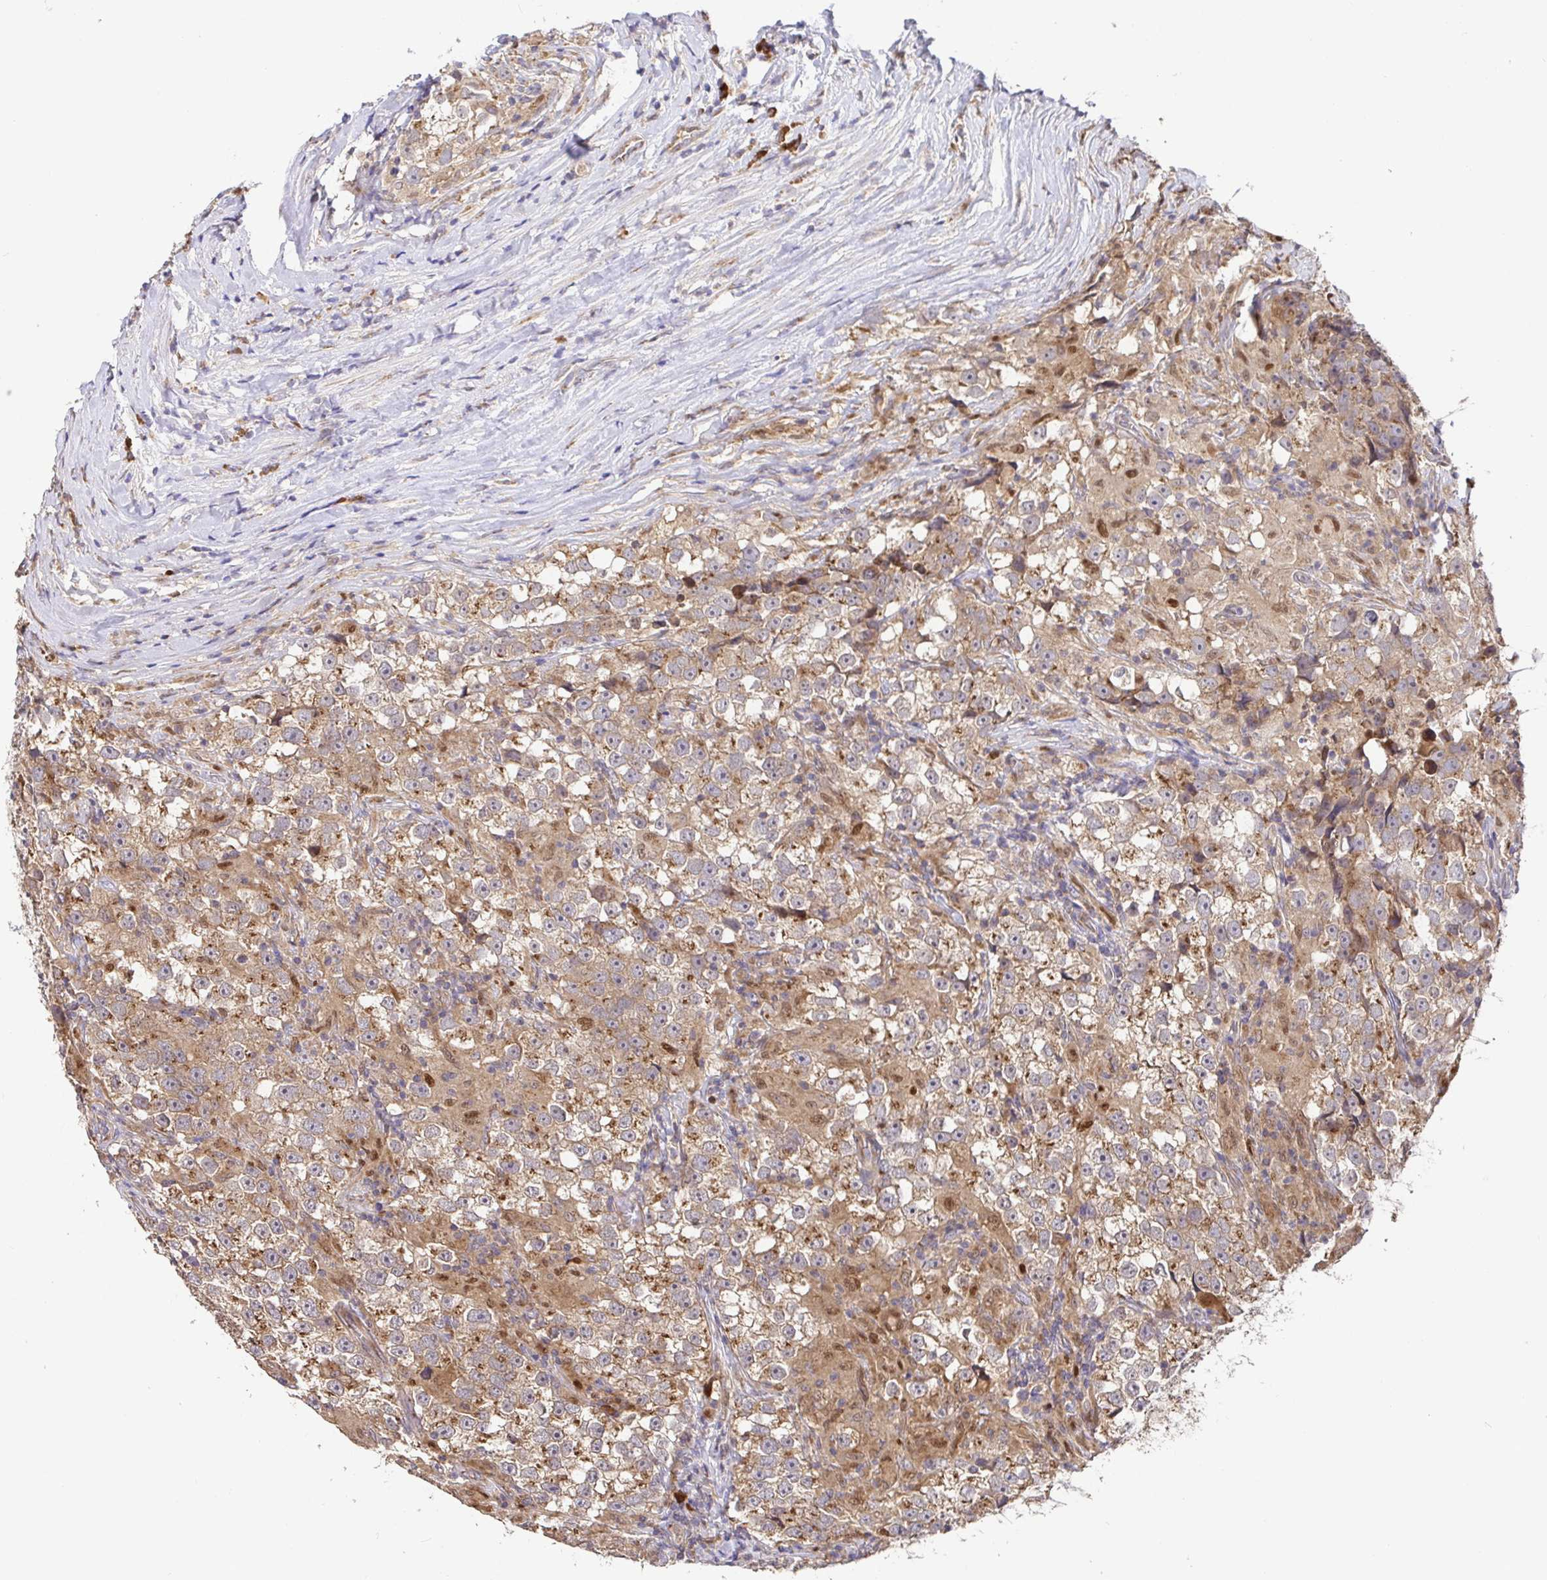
{"staining": {"intensity": "moderate", "quantity": ">75%", "location": "cytoplasmic/membranous"}, "tissue": "testis cancer", "cell_type": "Tumor cells", "image_type": "cancer", "snomed": [{"axis": "morphology", "description": "Seminoma, NOS"}, {"axis": "topography", "description": "Testis"}], "caption": "Testis cancer (seminoma) stained for a protein demonstrates moderate cytoplasmic/membranous positivity in tumor cells.", "gene": "ELP1", "patient": {"sex": "male", "age": 46}}